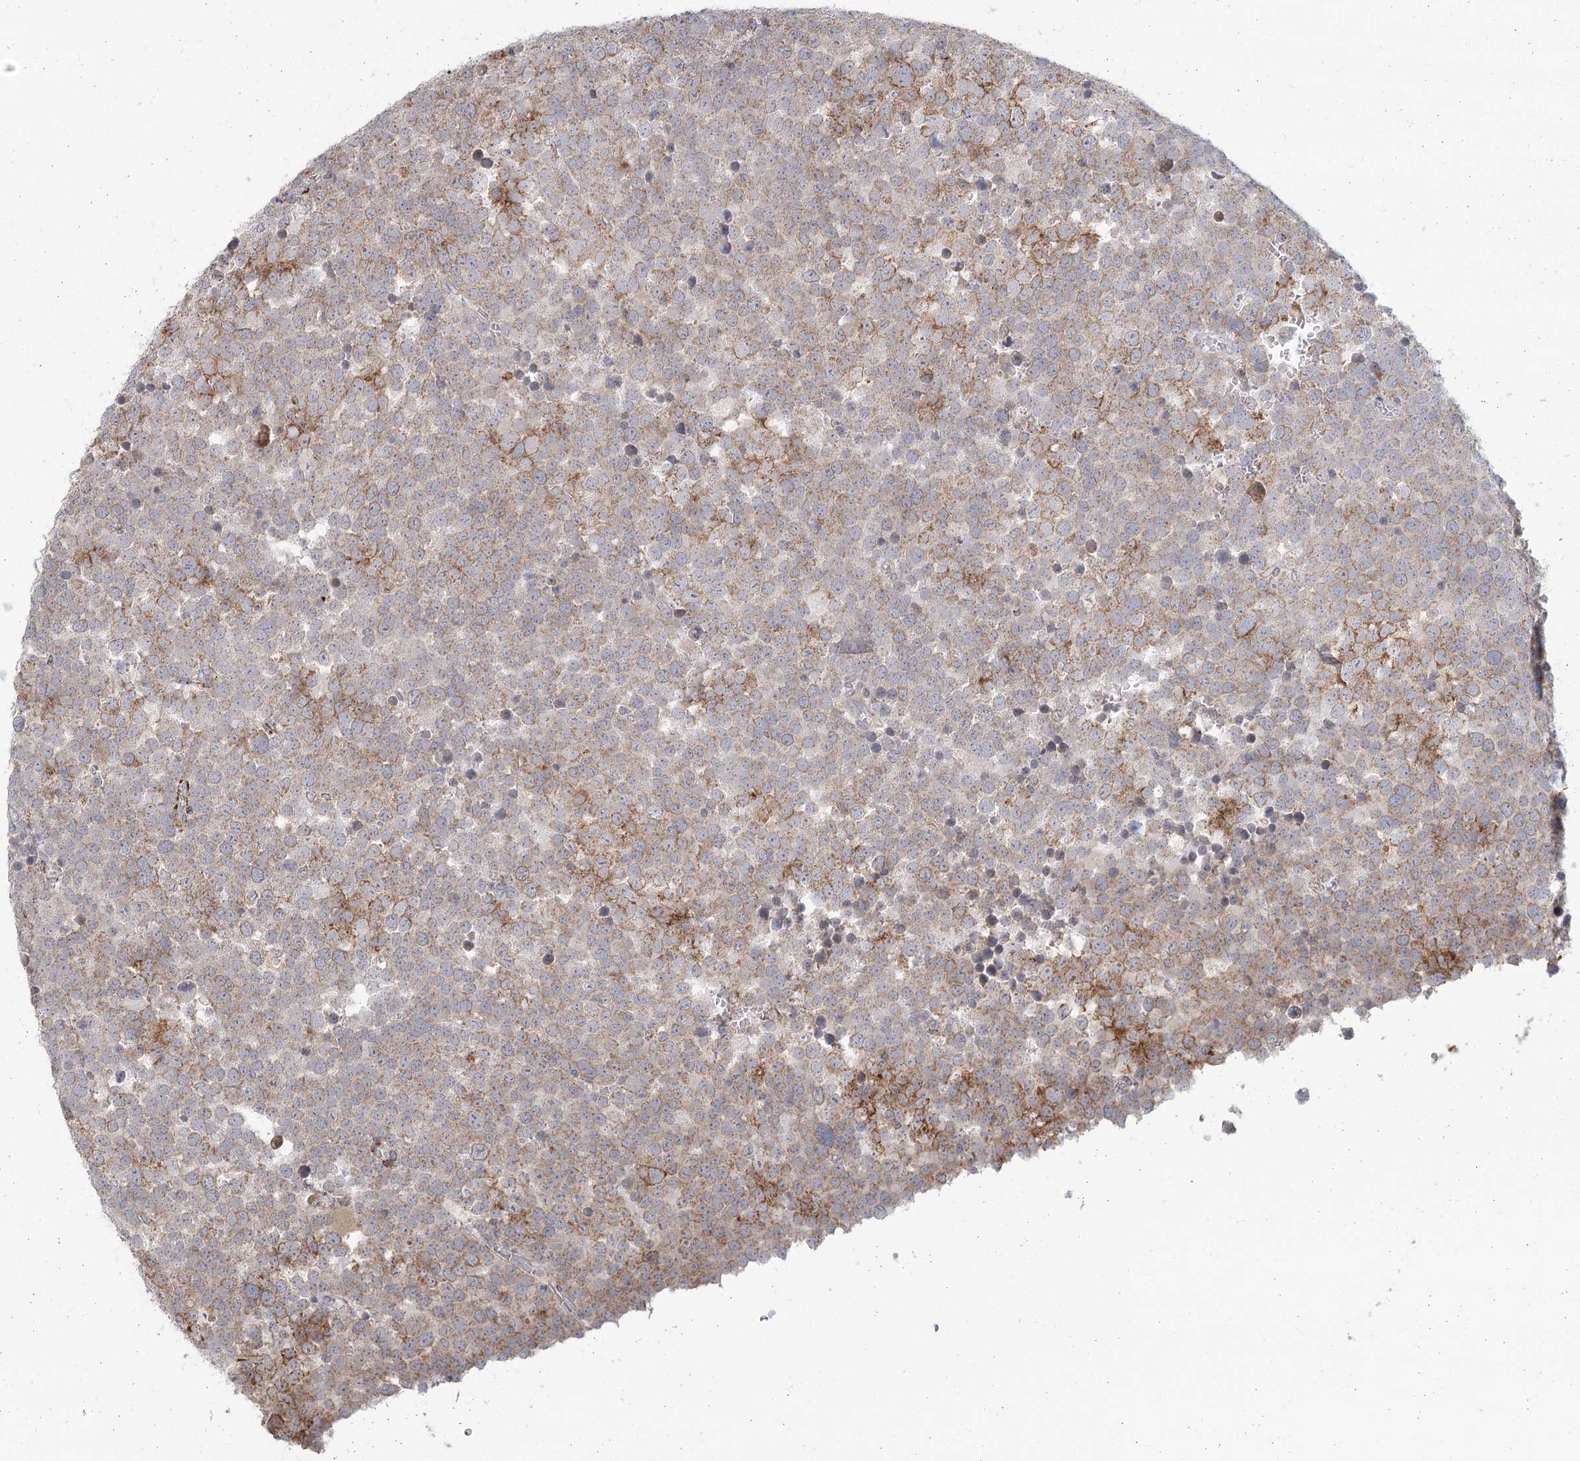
{"staining": {"intensity": "moderate", "quantity": "25%-75%", "location": "cytoplasmic/membranous"}, "tissue": "testis cancer", "cell_type": "Tumor cells", "image_type": "cancer", "snomed": [{"axis": "morphology", "description": "Seminoma, NOS"}, {"axis": "topography", "description": "Testis"}], "caption": "Moderate cytoplasmic/membranous protein expression is appreciated in about 25%-75% of tumor cells in testis seminoma.", "gene": "LACTB", "patient": {"sex": "male", "age": 71}}